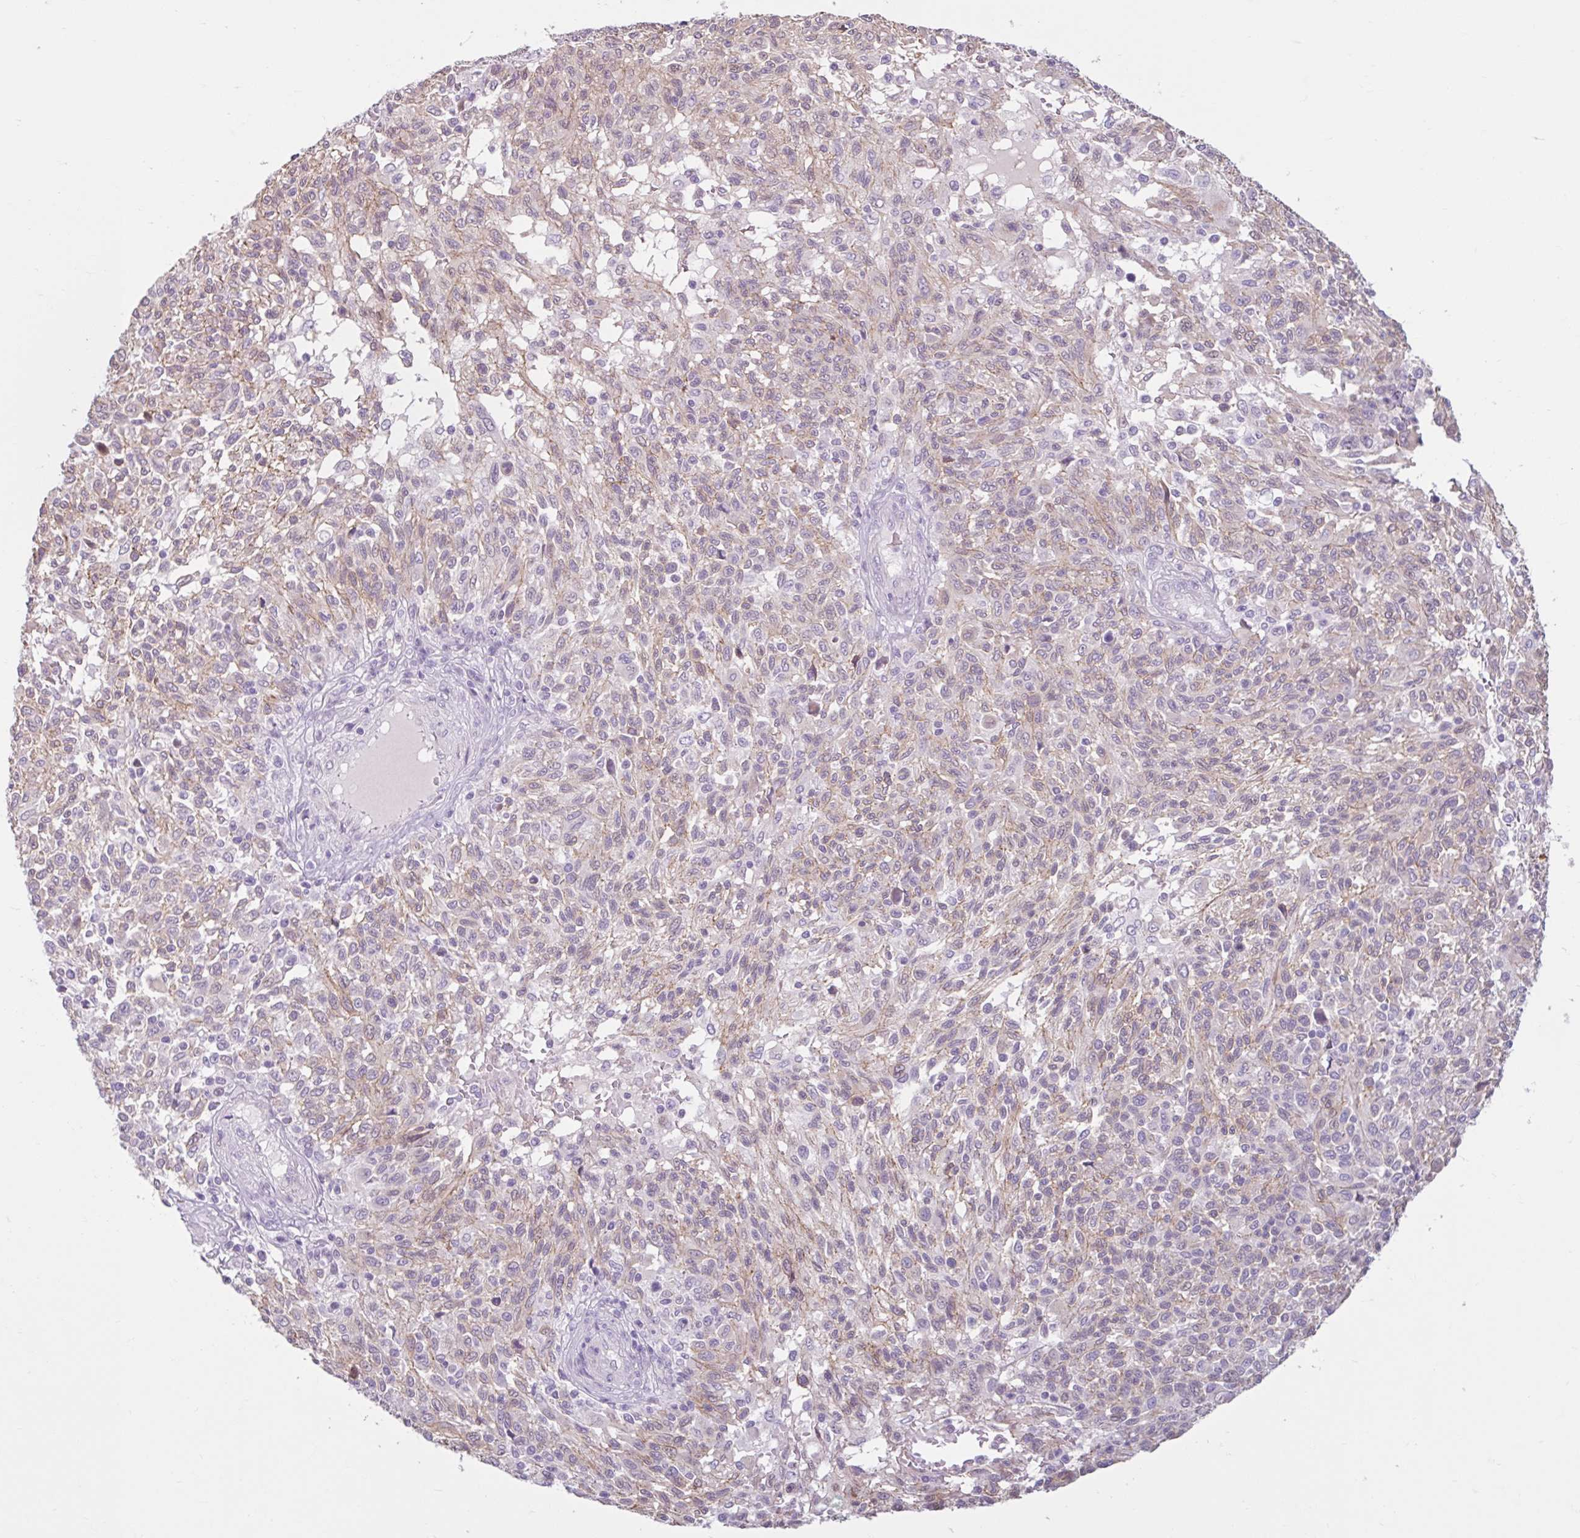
{"staining": {"intensity": "weak", "quantity": "25%-75%", "location": "cytoplasmic/membranous"}, "tissue": "melanoma", "cell_type": "Tumor cells", "image_type": "cancer", "snomed": [{"axis": "morphology", "description": "Malignant melanoma, NOS"}, {"axis": "topography", "description": "Skin"}], "caption": "Protein expression analysis of human melanoma reveals weak cytoplasmic/membranous positivity in approximately 25%-75% of tumor cells.", "gene": "CDH19", "patient": {"sex": "male", "age": 66}}